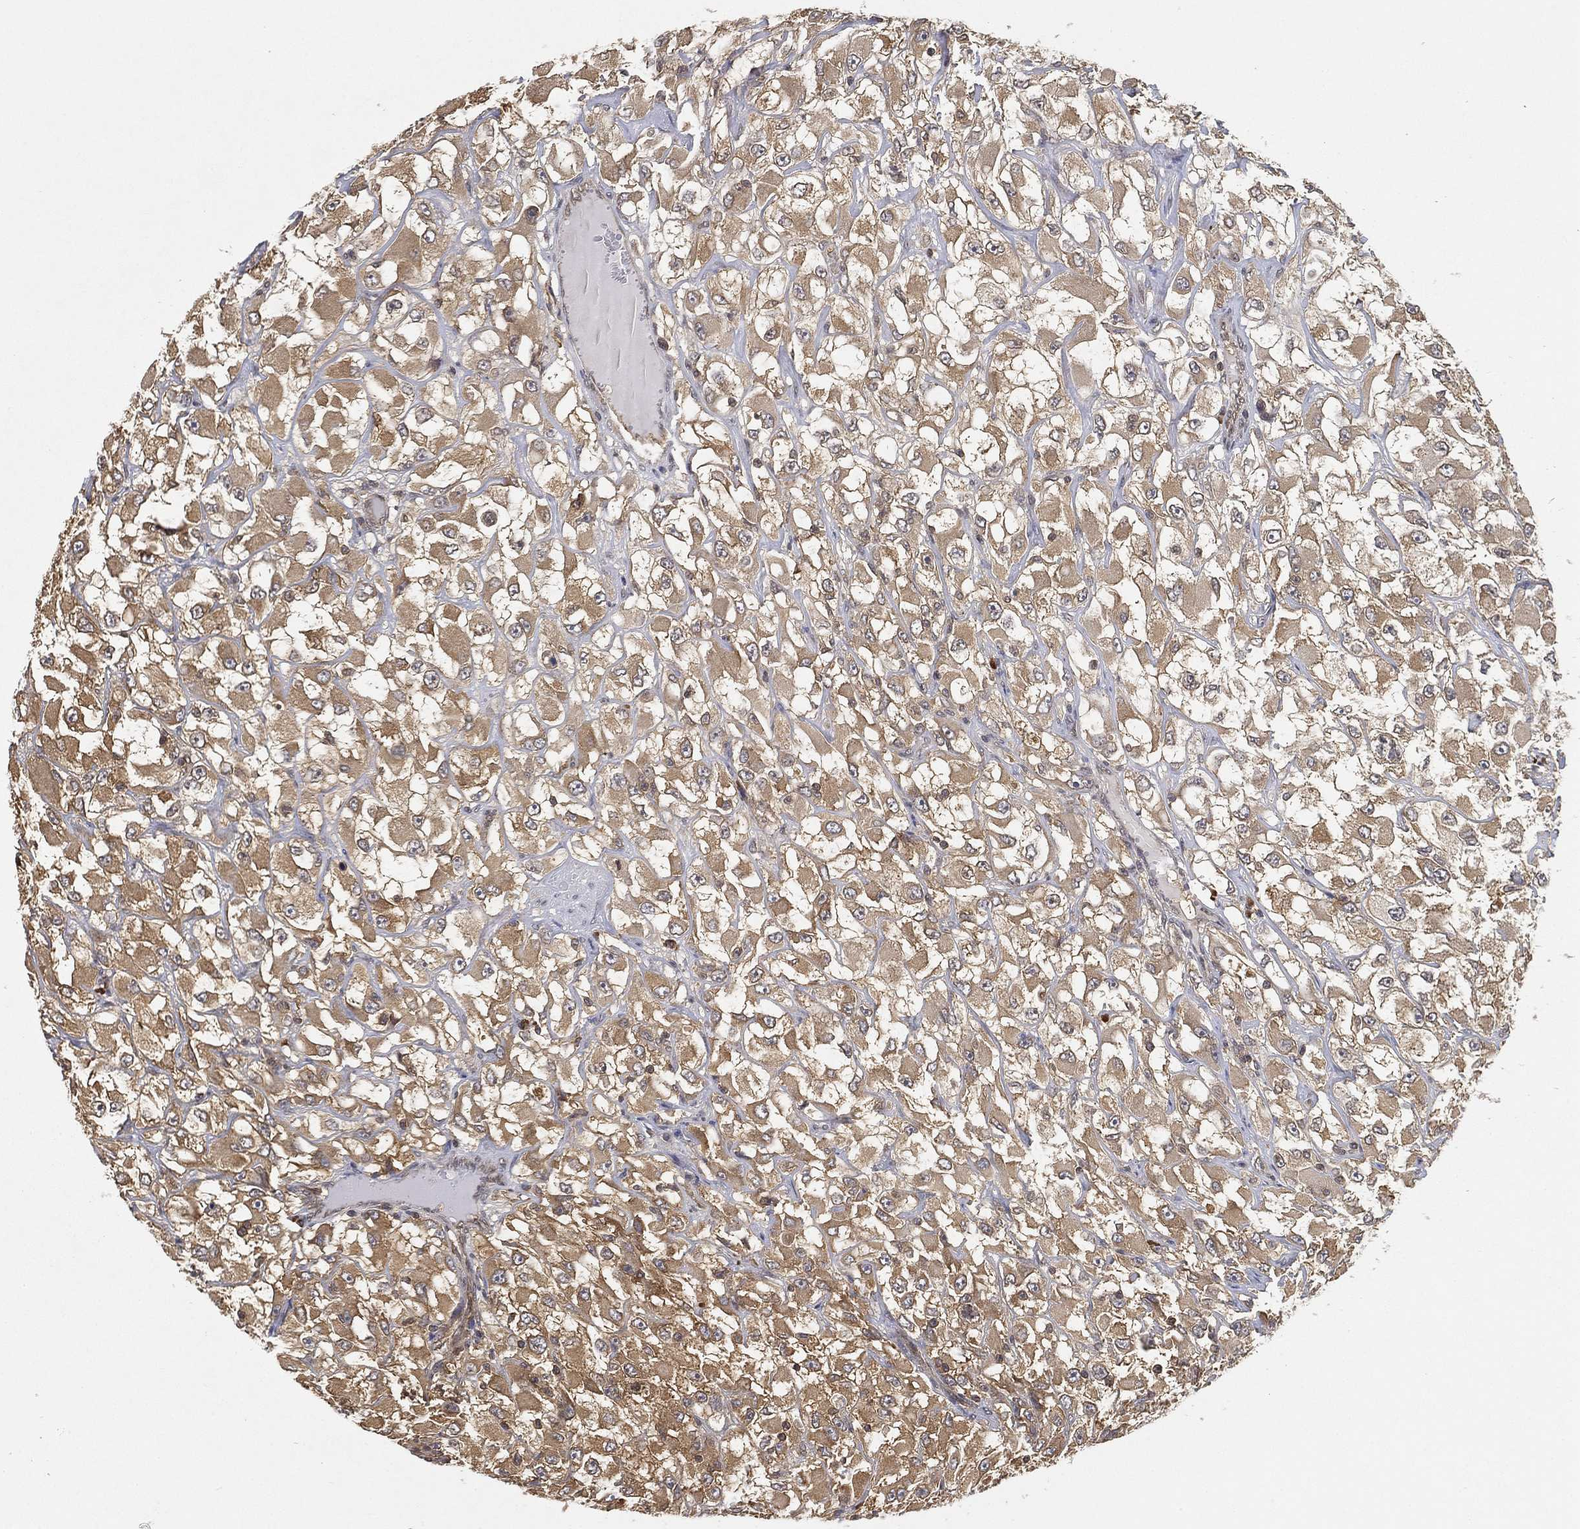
{"staining": {"intensity": "moderate", "quantity": "25%-75%", "location": "cytoplasmic/membranous"}, "tissue": "renal cancer", "cell_type": "Tumor cells", "image_type": "cancer", "snomed": [{"axis": "morphology", "description": "Adenocarcinoma, NOS"}, {"axis": "topography", "description": "Kidney"}], "caption": "A brown stain labels moderate cytoplasmic/membranous expression of a protein in human renal cancer (adenocarcinoma) tumor cells. (IHC, brightfield microscopy, high magnification).", "gene": "UBA5", "patient": {"sex": "female", "age": 52}}